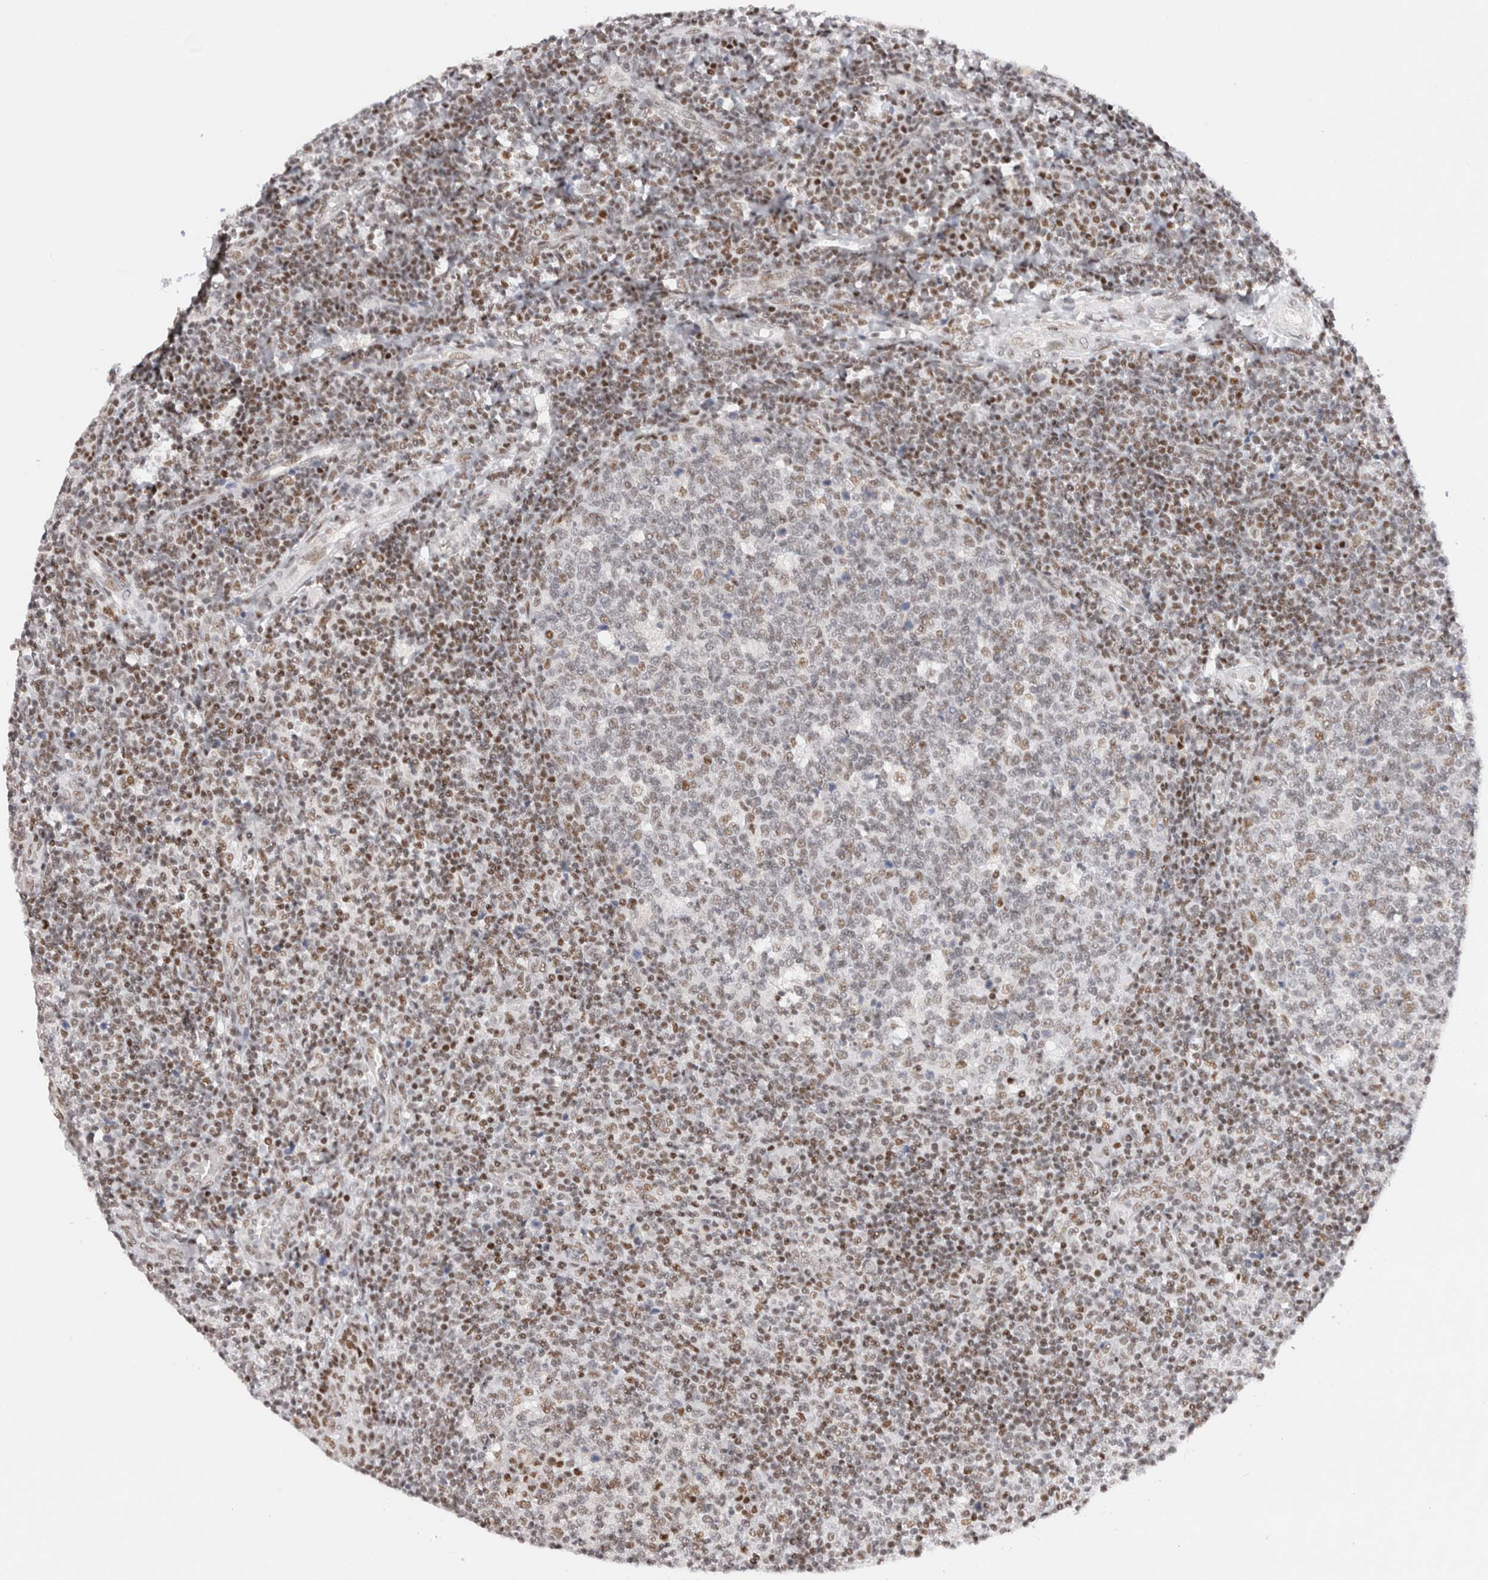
{"staining": {"intensity": "moderate", "quantity": "25%-75%", "location": "nuclear"}, "tissue": "tonsil", "cell_type": "Germinal center cells", "image_type": "normal", "snomed": [{"axis": "morphology", "description": "Normal tissue, NOS"}, {"axis": "topography", "description": "Tonsil"}], "caption": "A photomicrograph of human tonsil stained for a protein displays moderate nuclear brown staining in germinal center cells.", "gene": "ZNF282", "patient": {"sex": "female", "age": 19}}